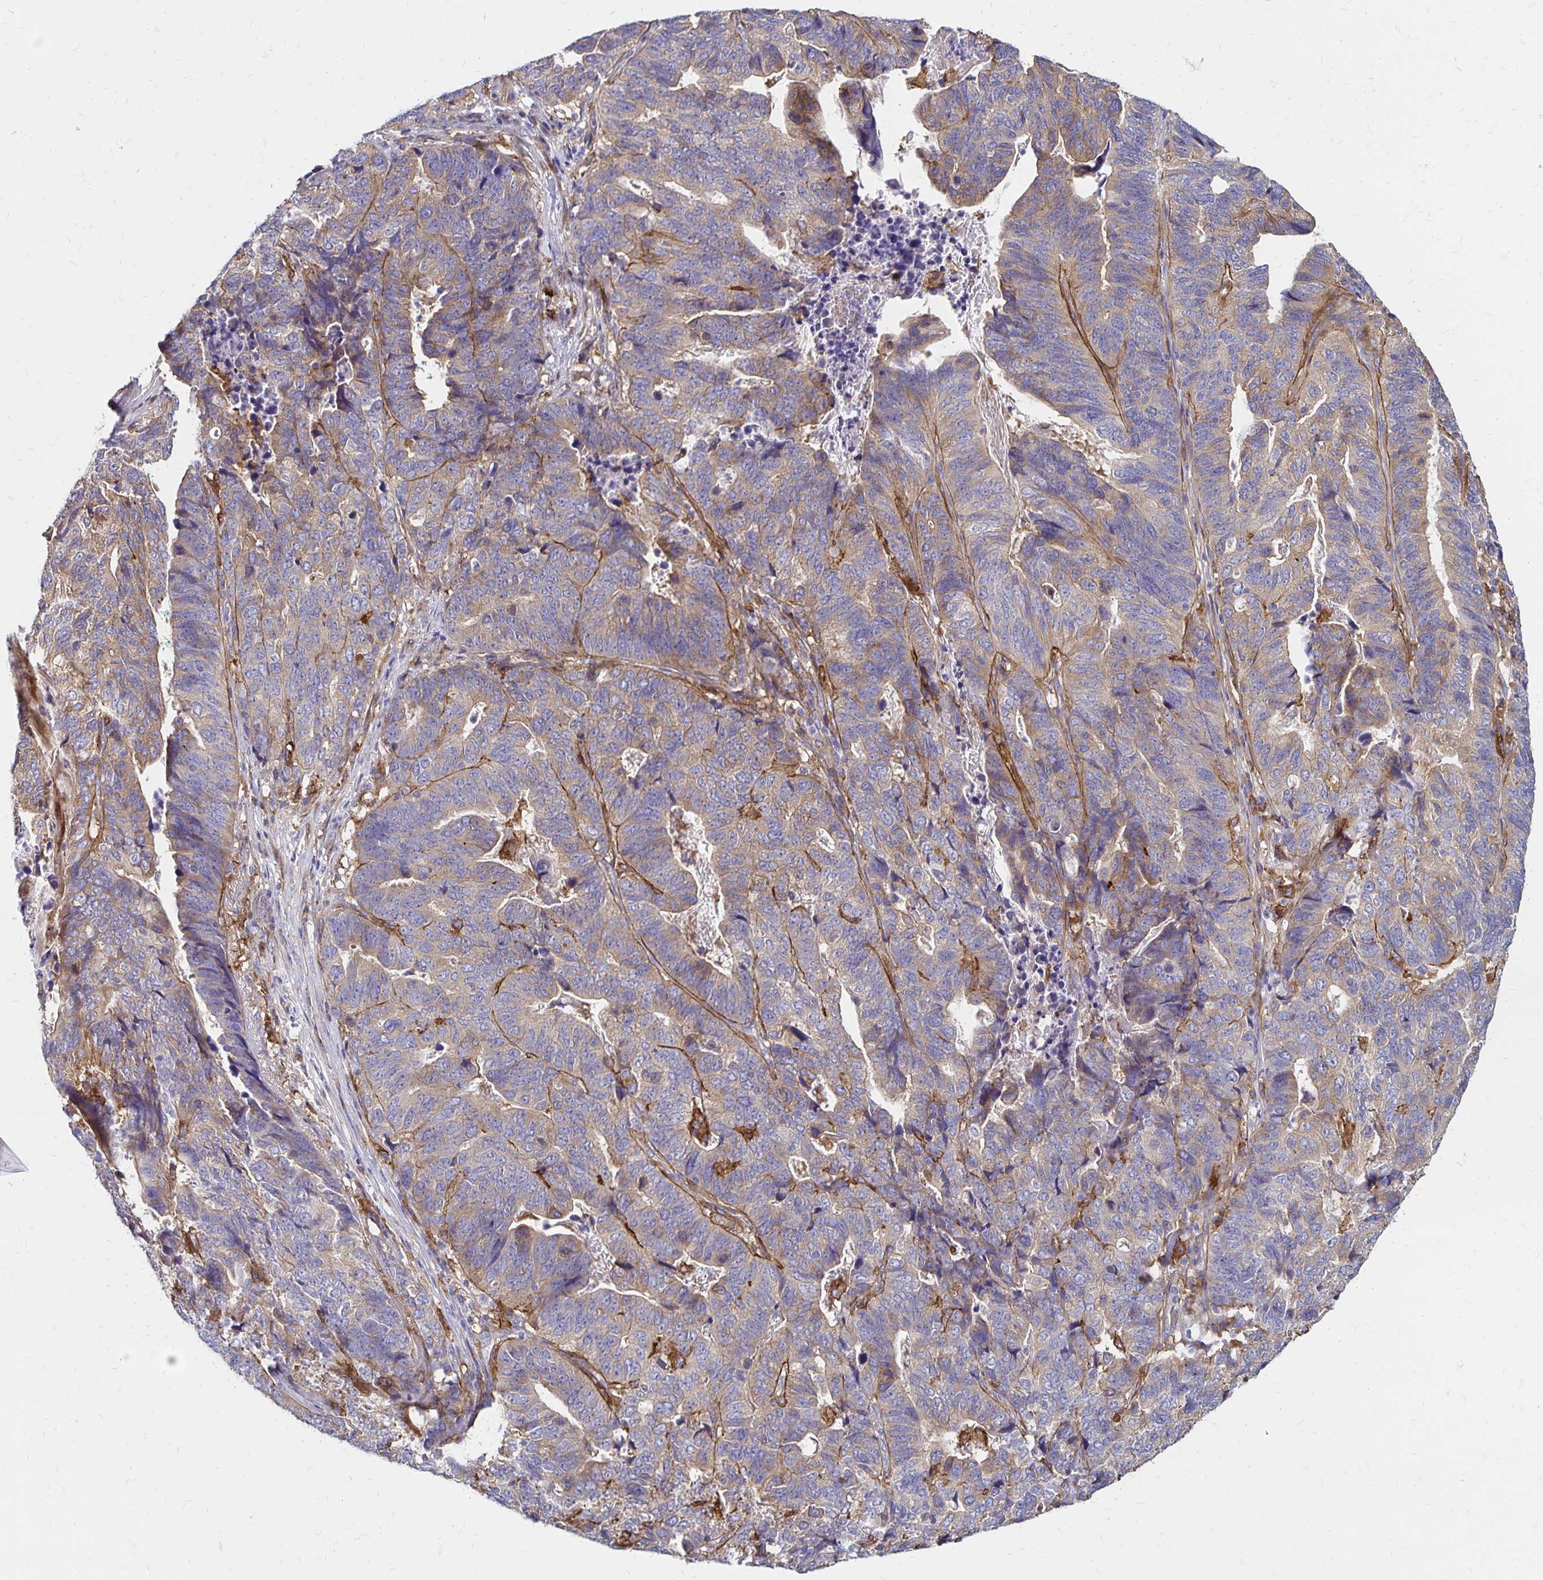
{"staining": {"intensity": "weak", "quantity": "25%-75%", "location": "cytoplasmic/membranous"}, "tissue": "stomach cancer", "cell_type": "Tumor cells", "image_type": "cancer", "snomed": [{"axis": "morphology", "description": "Adenocarcinoma, NOS"}, {"axis": "topography", "description": "Stomach, upper"}], "caption": "Tumor cells display low levels of weak cytoplasmic/membranous staining in approximately 25%-75% of cells in adenocarcinoma (stomach).", "gene": "TNS3", "patient": {"sex": "female", "age": 67}}